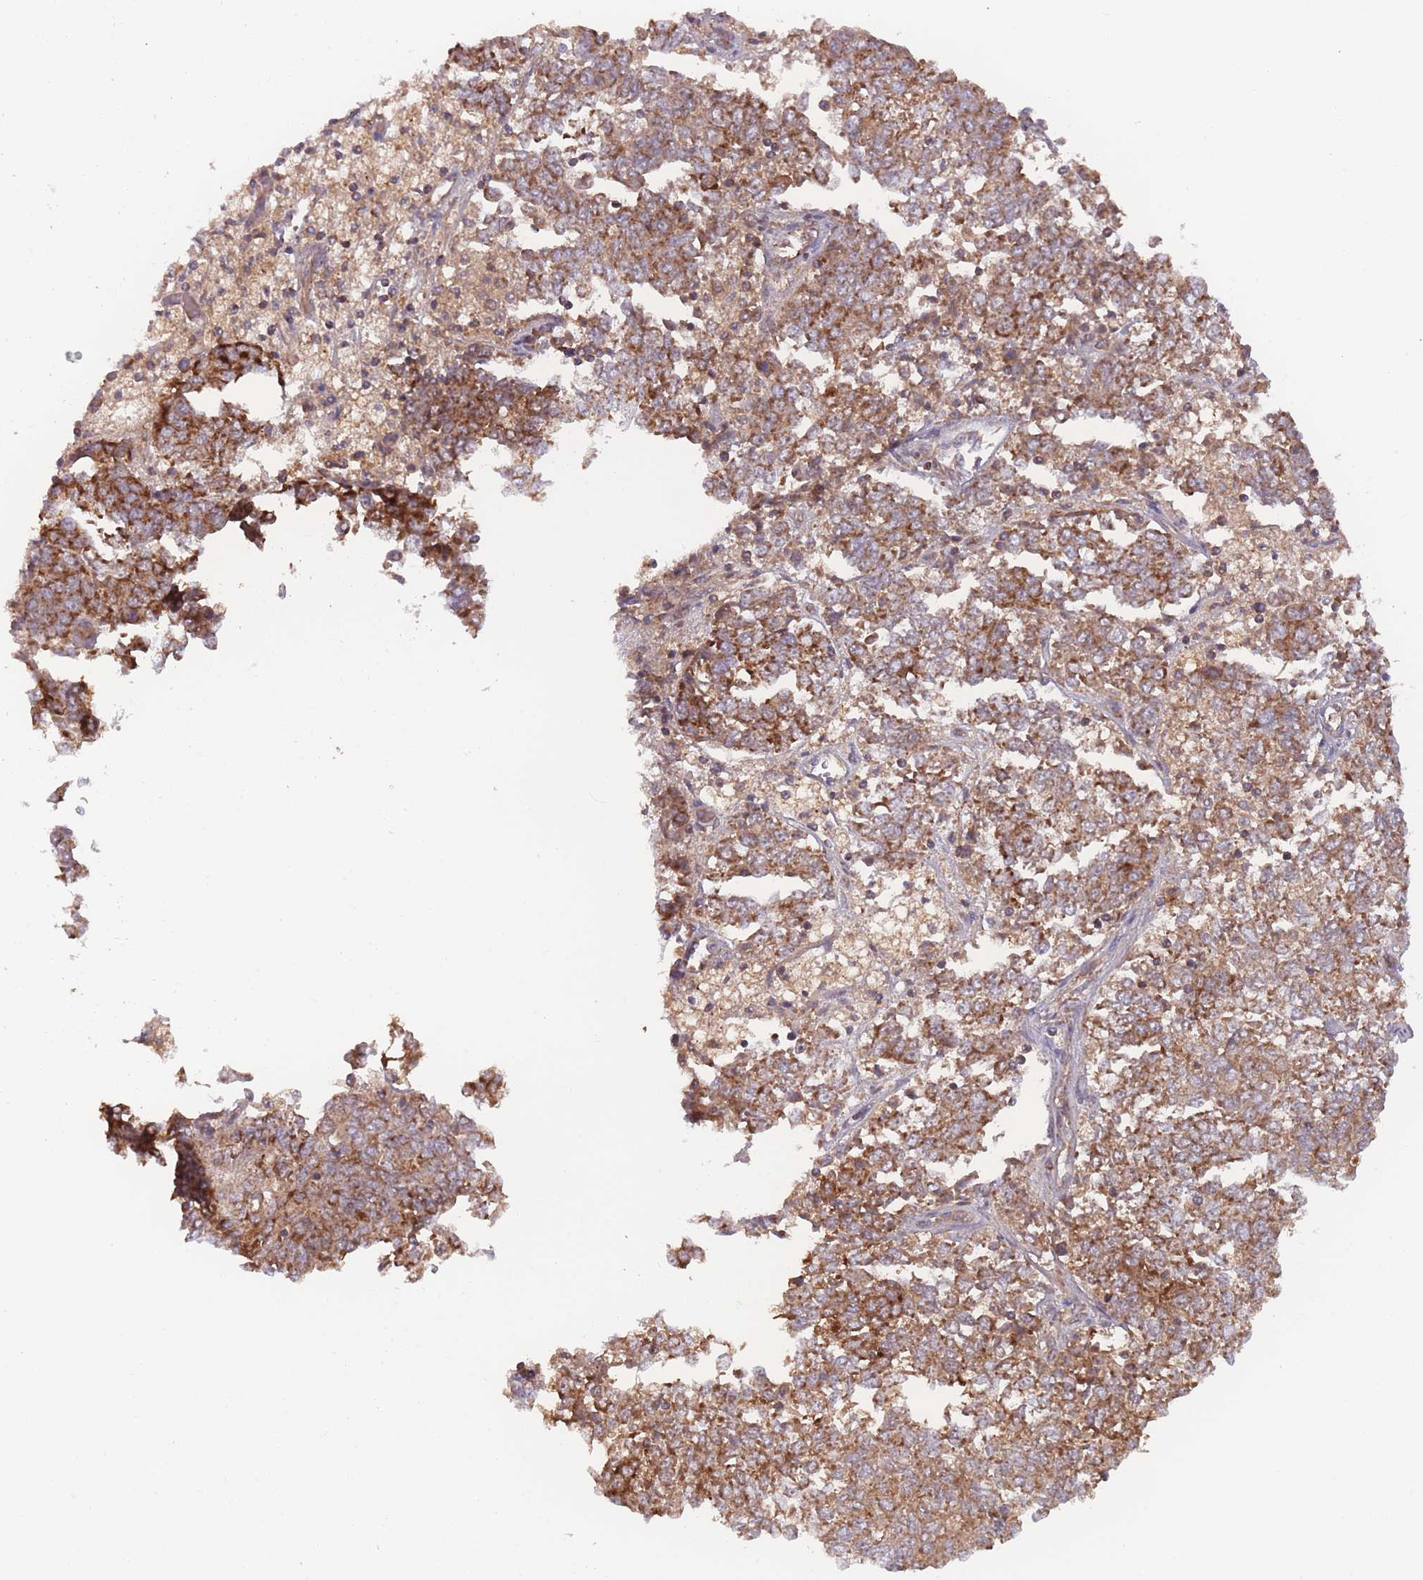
{"staining": {"intensity": "moderate", "quantity": ">75%", "location": "cytoplasmic/membranous"}, "tissue": "endometrial cancer", "cell_type": "Tumor cells", "image_type": "cancer", "snomed": [{"axis": "morphology", "description": "Adenocarcinoma, NOS"}, {"axis": "topography", "description": "Endometrium"}], "caption": "Tumor cells display medium levels of moderate cytoplasmic/membranous staining in about >75% of cells in endometrial adenocarcinoma.", "gene": "ATP5MG", "patient": {"sex": "female", "age": 80}}